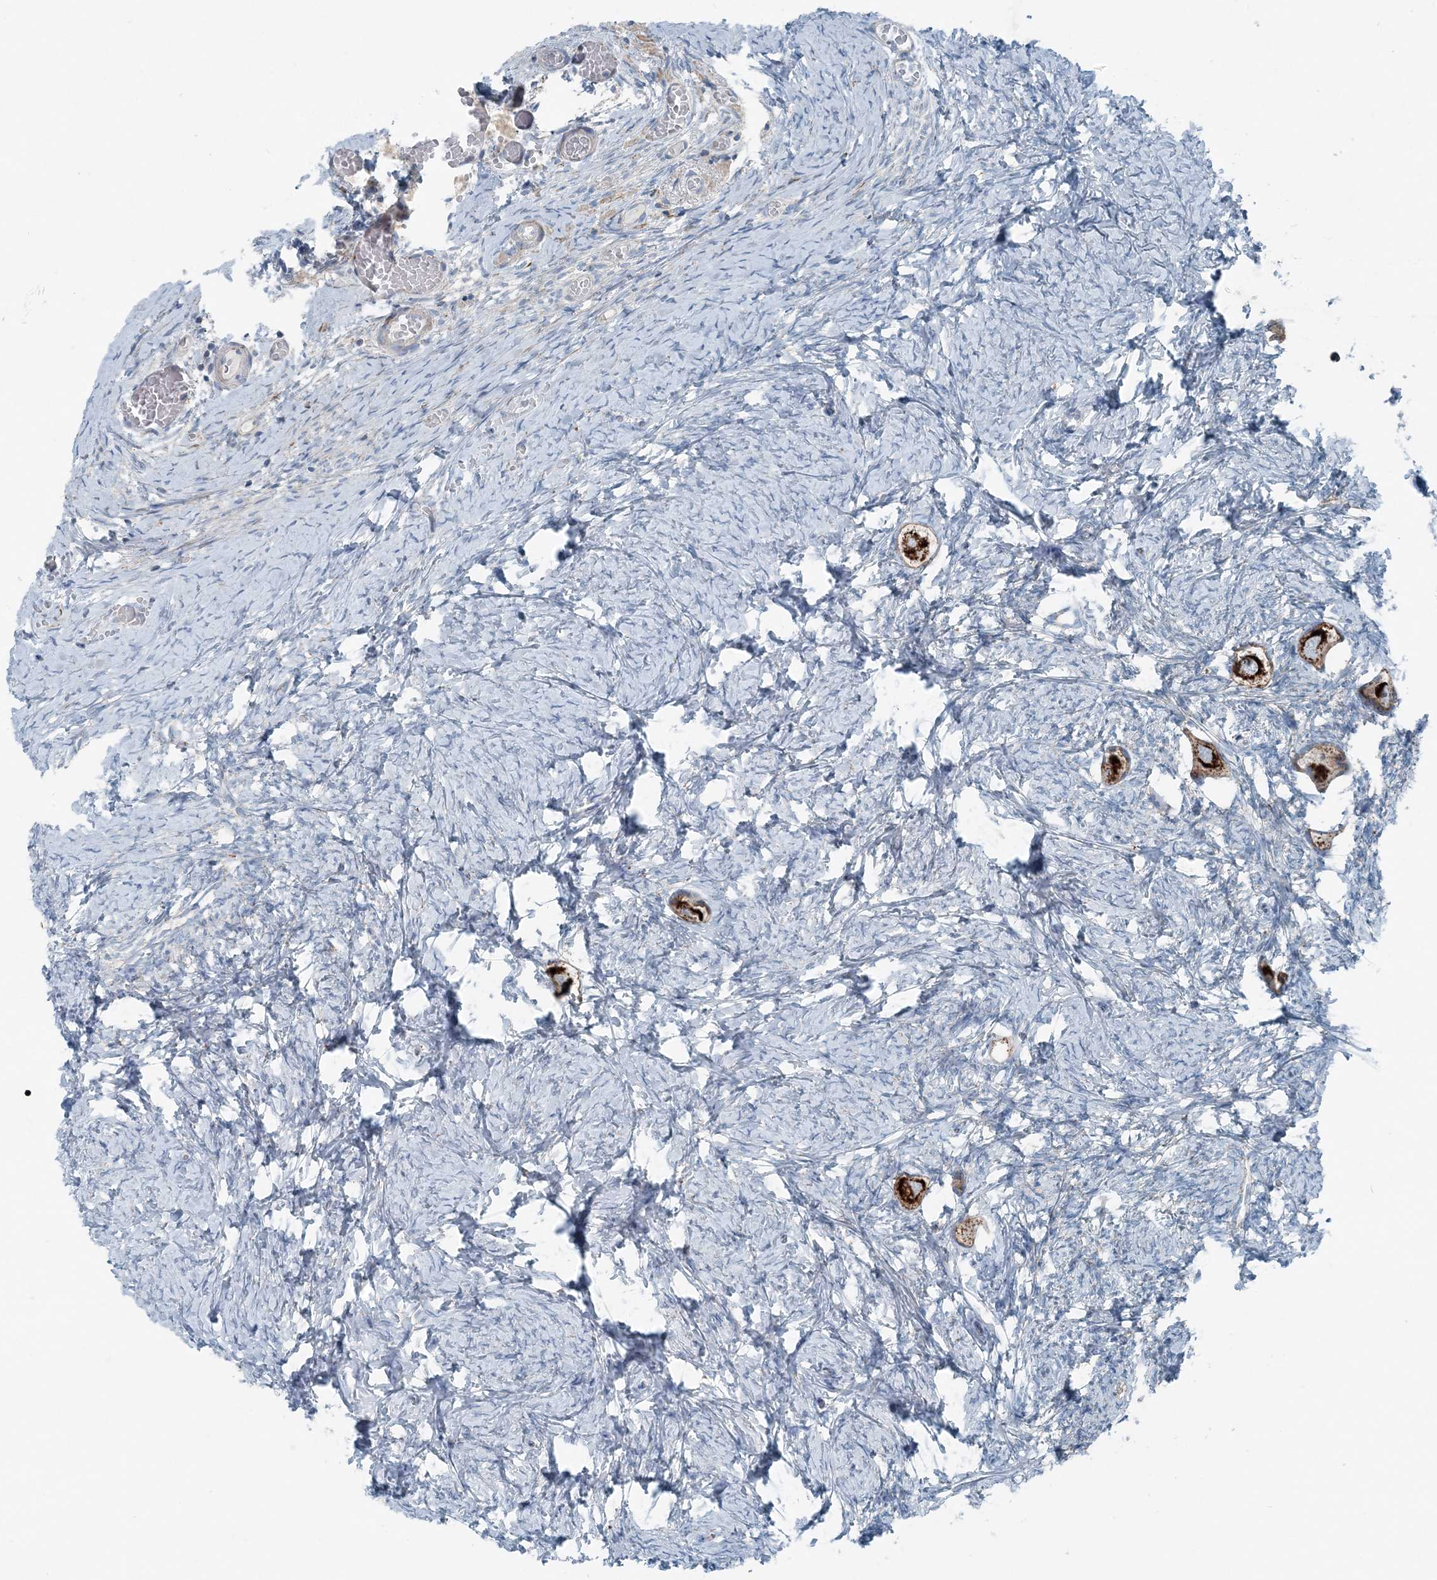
{"staining": {"intensity": "strong", "quantity": ">75%", "location": "cytoplasmic/membranous"}, "tissue": "ovary", "cell_type": "Follicle cells", "image_type": "normal", "snomed": [{"axis": "morphology", "description": "Normal tissue, NOS"}, {"axis": "topography", "description": "Ovary"}], "caption": "Protein expression analysis of normal human ovary reveals strong cytoplasmic/membranous expression in approximately >75% of follicle cells. Immunohistochemistry (ihc) stains the protein of interest in brown and the nuclei are stained blue.", "gene": "INTU", "patient": {"sex": "female", "age": 27}}